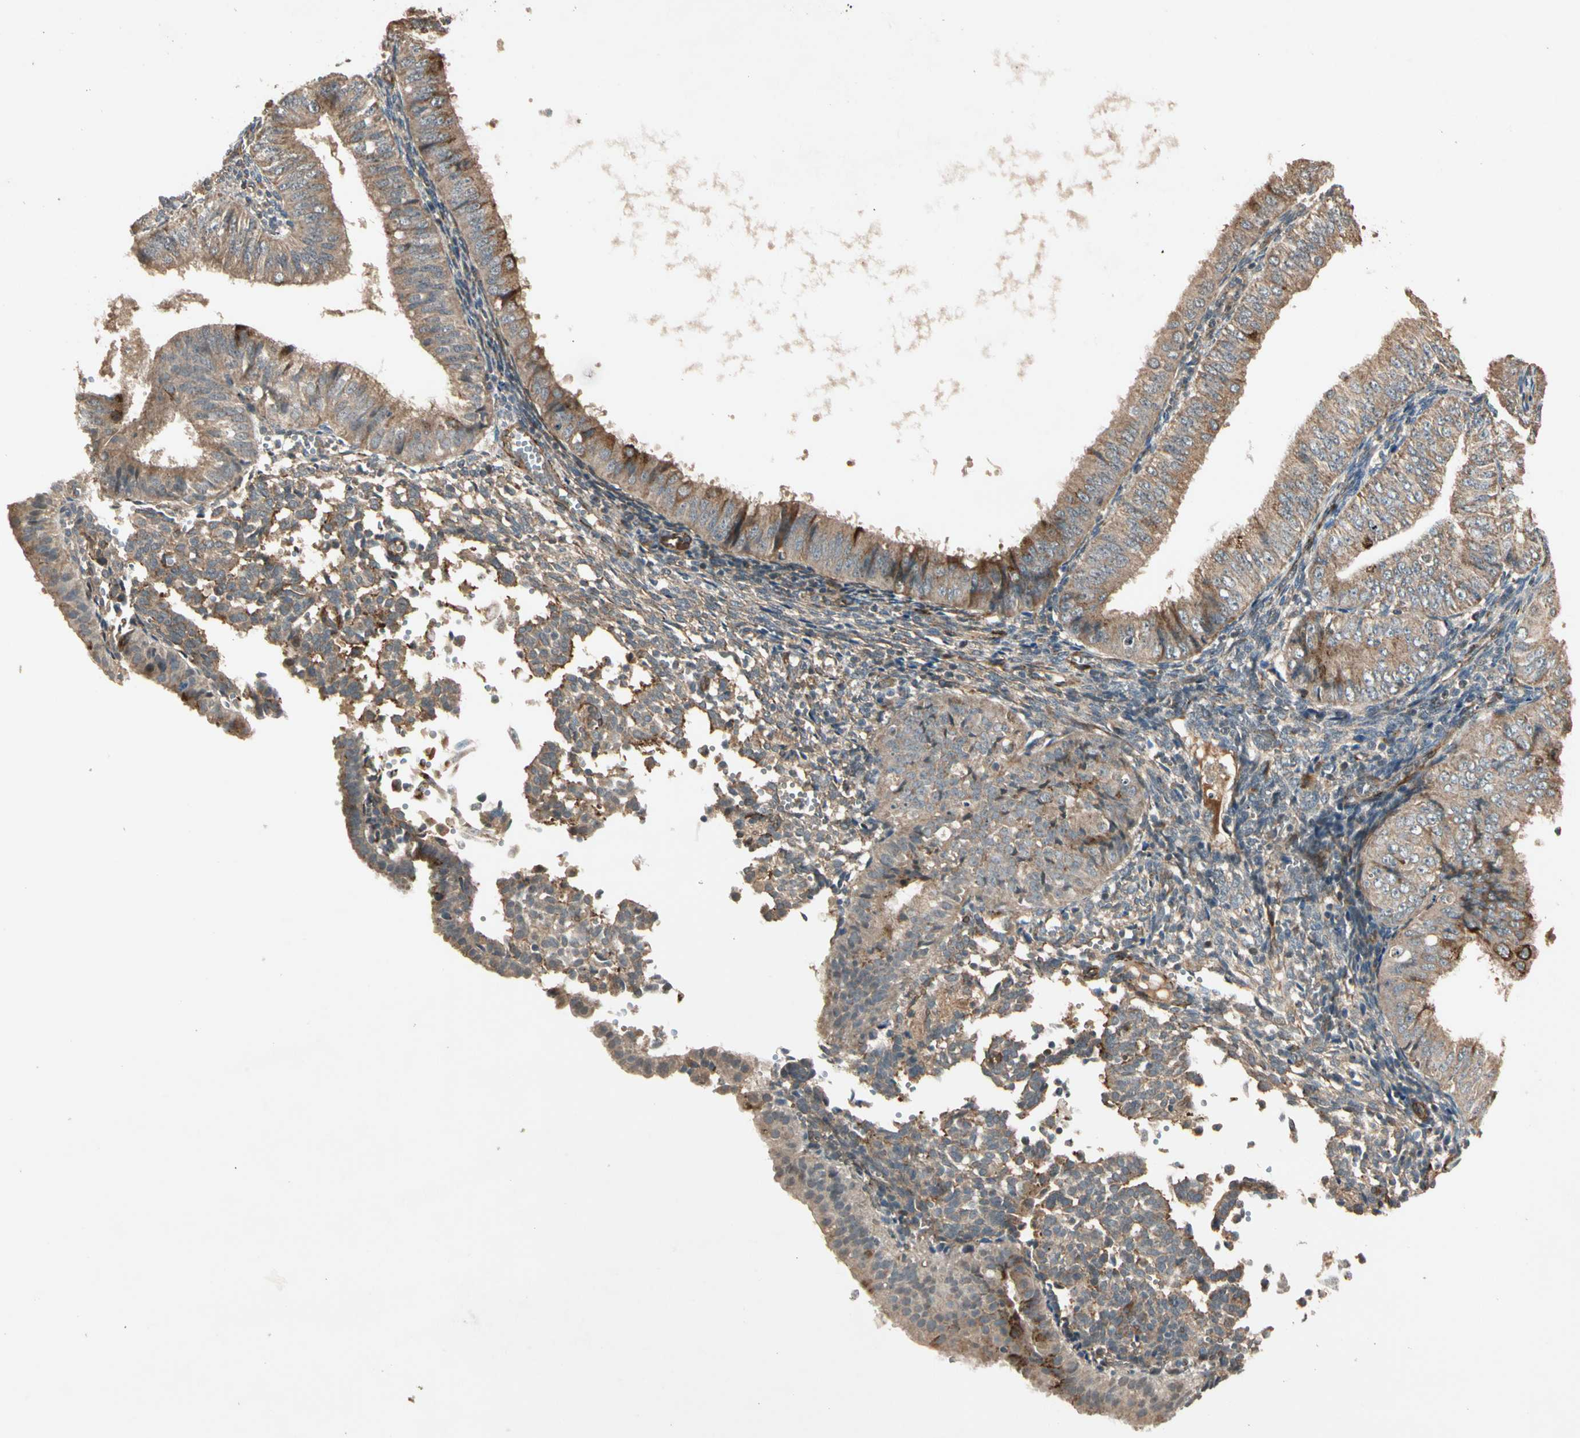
{"staining": {"intensity": "moderate", "quantity": ">75%", "location": "cytoplasmic/membranous"}, "tissue": "endometrial cancer", "cell_type": "Tumor cells", "image_type": "cancer", "snomed": [{"axis": "morphology", "description": "Normal tissue, NOS"}, {"axis": "morphology", "description": "Adenocarcinoma, NOS"}, {"axis": "topography", "description": "Endometrium"}], "caption": "This is an image of immunohistochemistry (IHC) staining of adenocarcinoma (endometrial), which shows moderate expression in the cytoplasmic/membranous of tumor cells.", "gene": "GCK", "patient": {"sex": "female", "age": 53}}